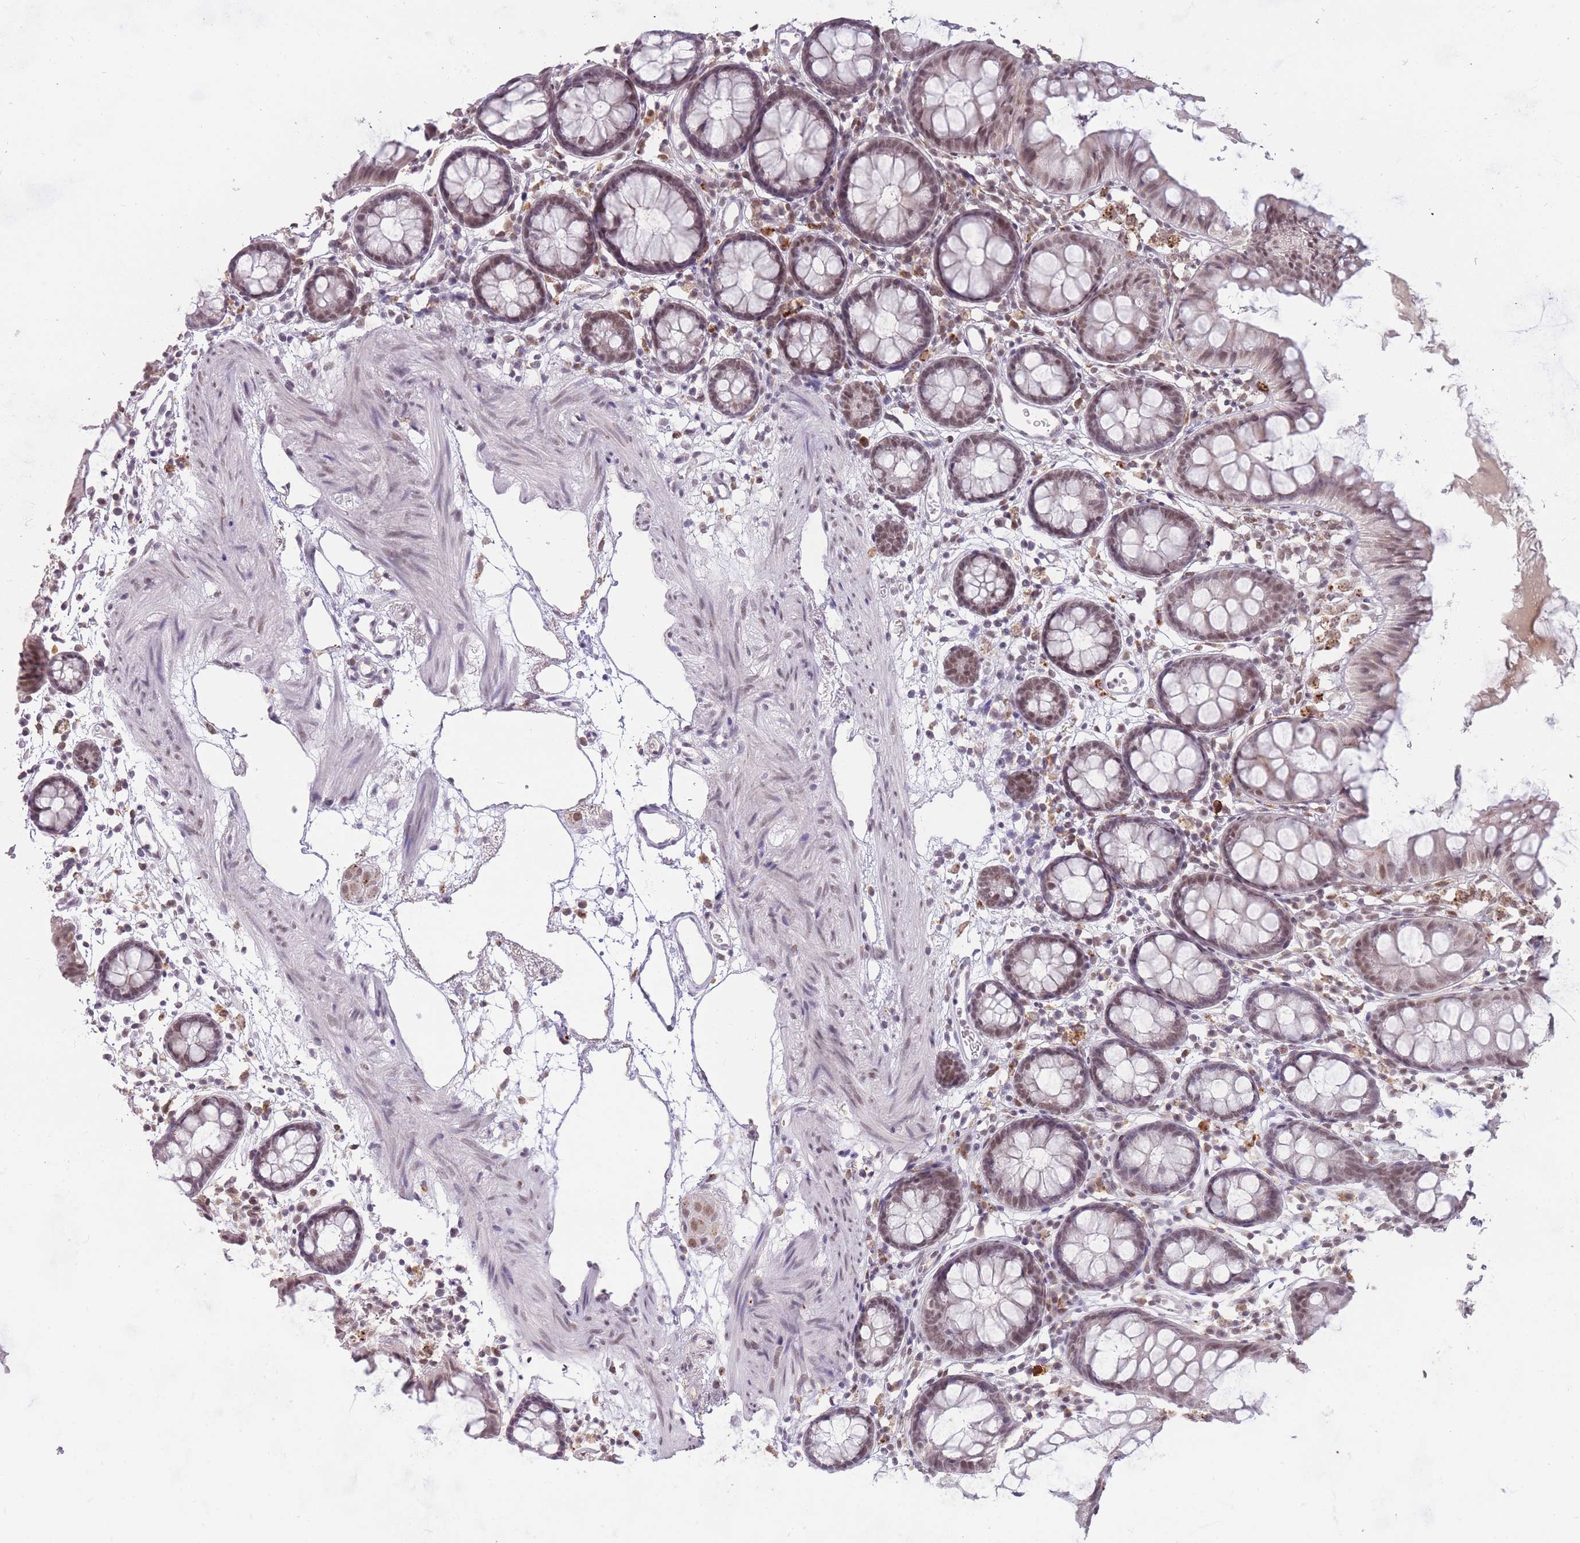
{"staining": {"intensity": "weak", "quantity": "<25%", "location": "nuclear"}, "tissue": "colon", "cell_type": "Endothelial cells", "image_type": "normal", "snomed": [{"axis": "morphology", "description": "Normal tissue, NOS"}, {"axis": "topography", "description": "Colon"}], "caption": "Protein analysis of benign colon demonstrates no significant staining in endothelial cells.", "gene": "HNRNPUL1", "patient": {"sex": "female", "age": 84}}